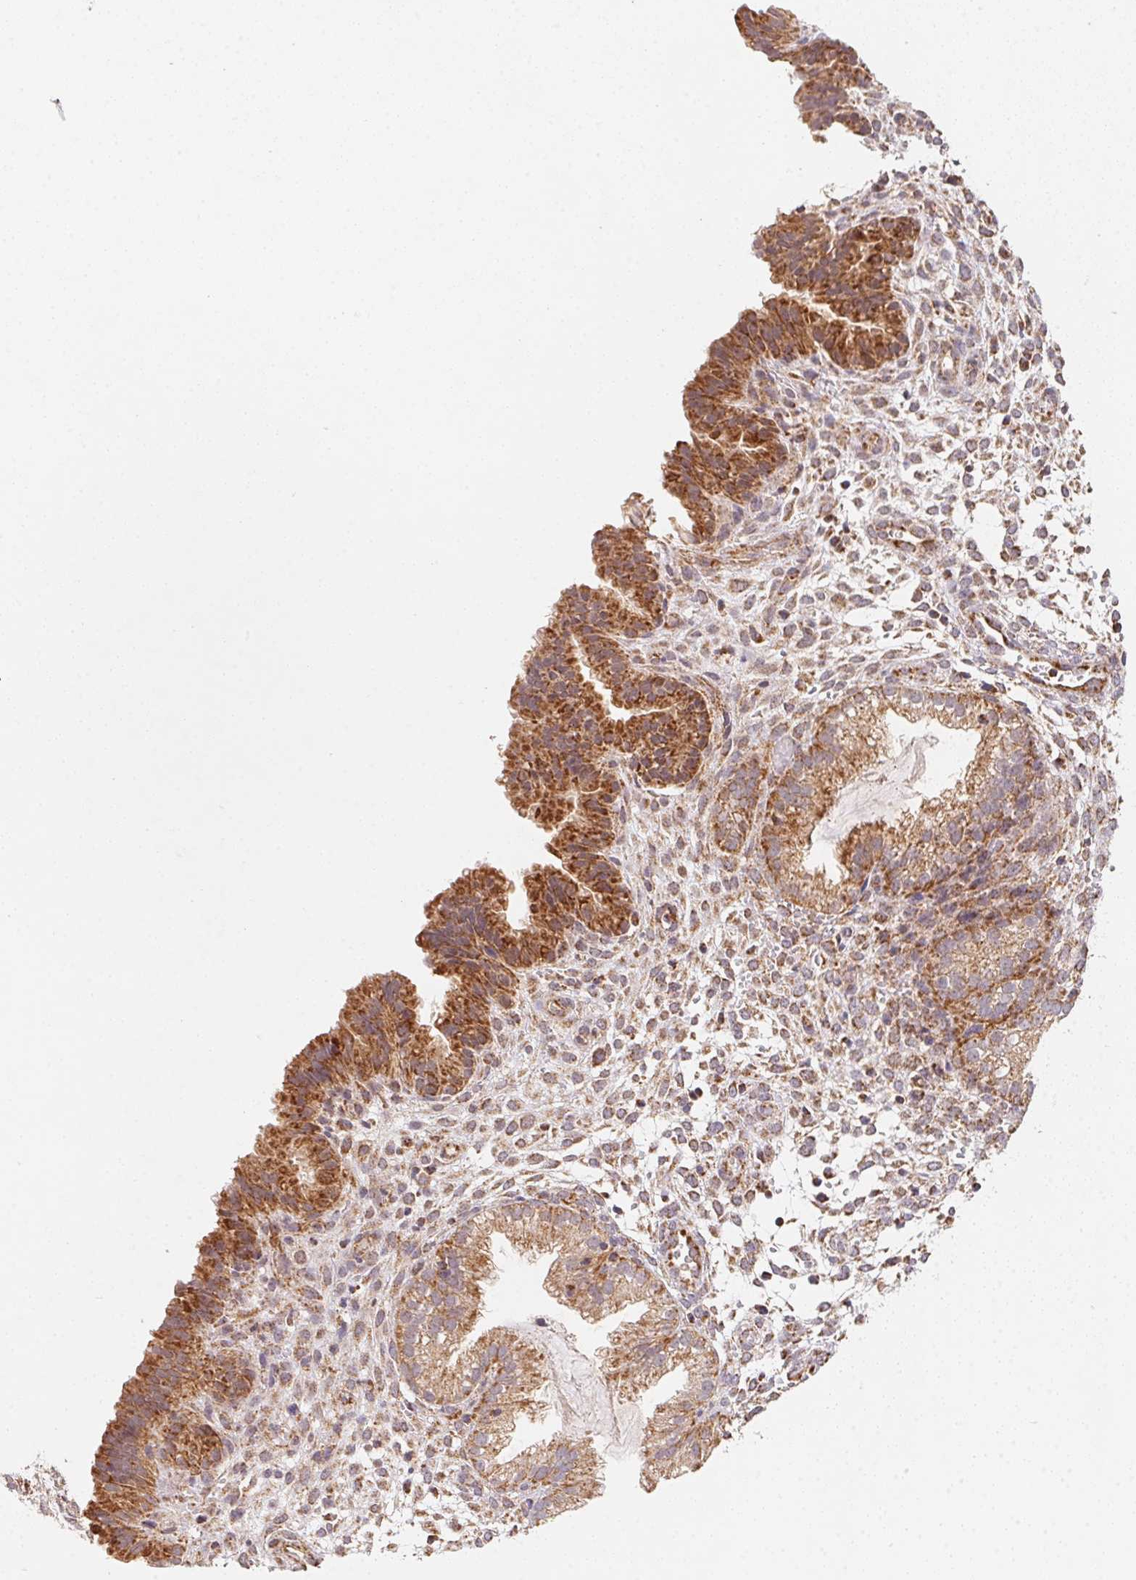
{"staining": {"intensity": "moderate", "quantity": "25%-75%", "location": "cytoplasmic/membranous"}, "tissue": "endometrium", "cell_type": "Cells in endometrial stroma", "image_type": "normal", "snomed": [{"axis": "morphology", "description": "Normal tissue, NOS"}, {"axis": "topography", "description": "Endometrium"}], "caption": "High-power microscopy captured an IHC image of unremarkable endometrium, revealing moderate cytoplasmic/membranous positivity in about 25%-75% of cells in endometrial stroma.", "gene": "NDUFS6", "patient": {"sex": "female", "age": 33}}